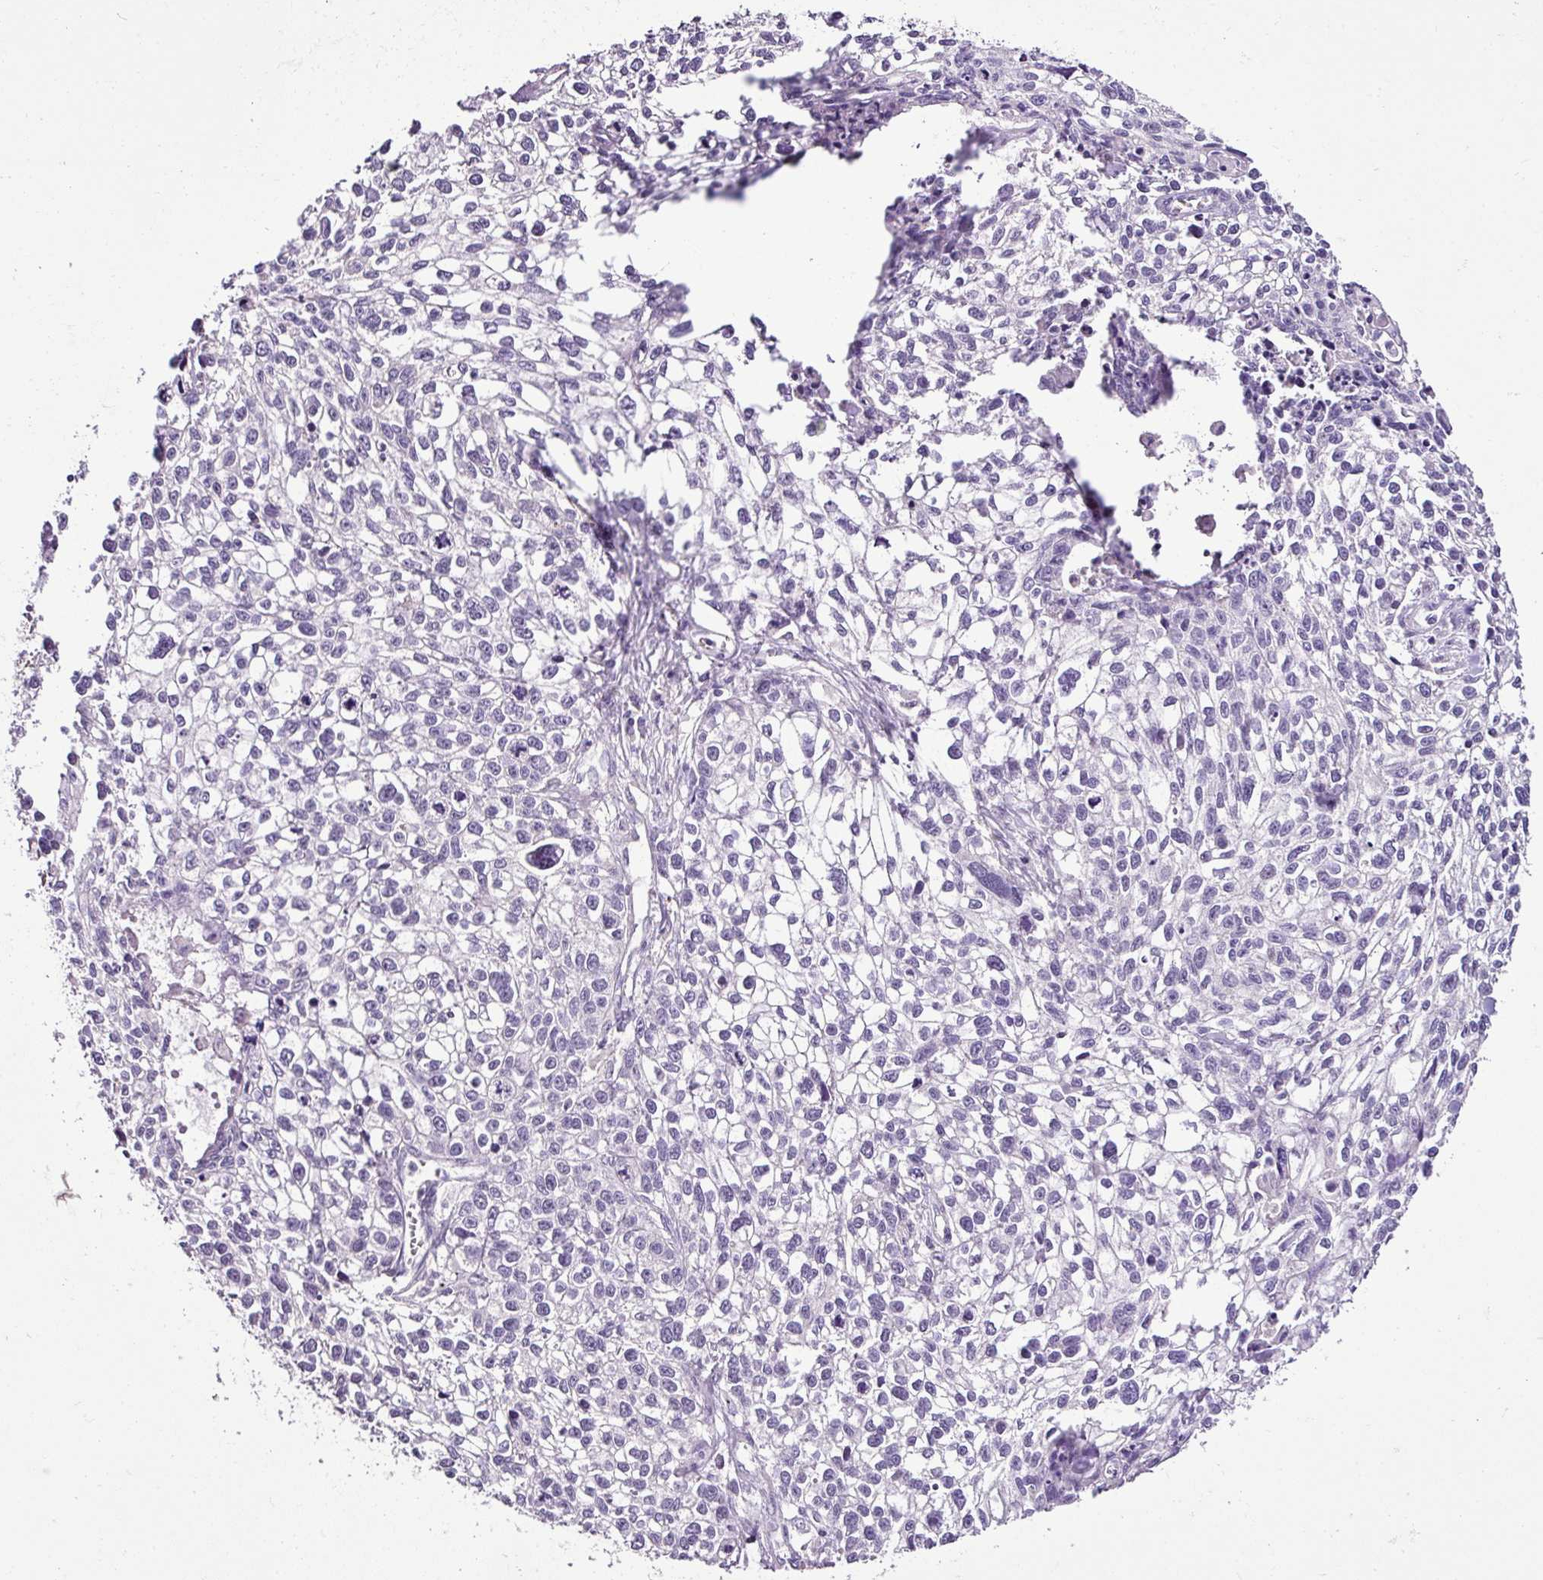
{"staining": {"intensity": "negative", "quantity": "none", "location": "none"}, "tissue": "lung cancer", "cell_type": "Tumor cells", "image_type": "cancer", "snomed": [{"axis": "morphology", "description": "Squamous cell carcinoma, NOS"}, {"axis": "topography", "description": "Lung"}], "caption": "An IHC histopathology image of lung cancer is shown. There is no staining in tumor cells of lung cancer.", "gene": "ESR1", "patient": {"sex": "male", "age": 74}}